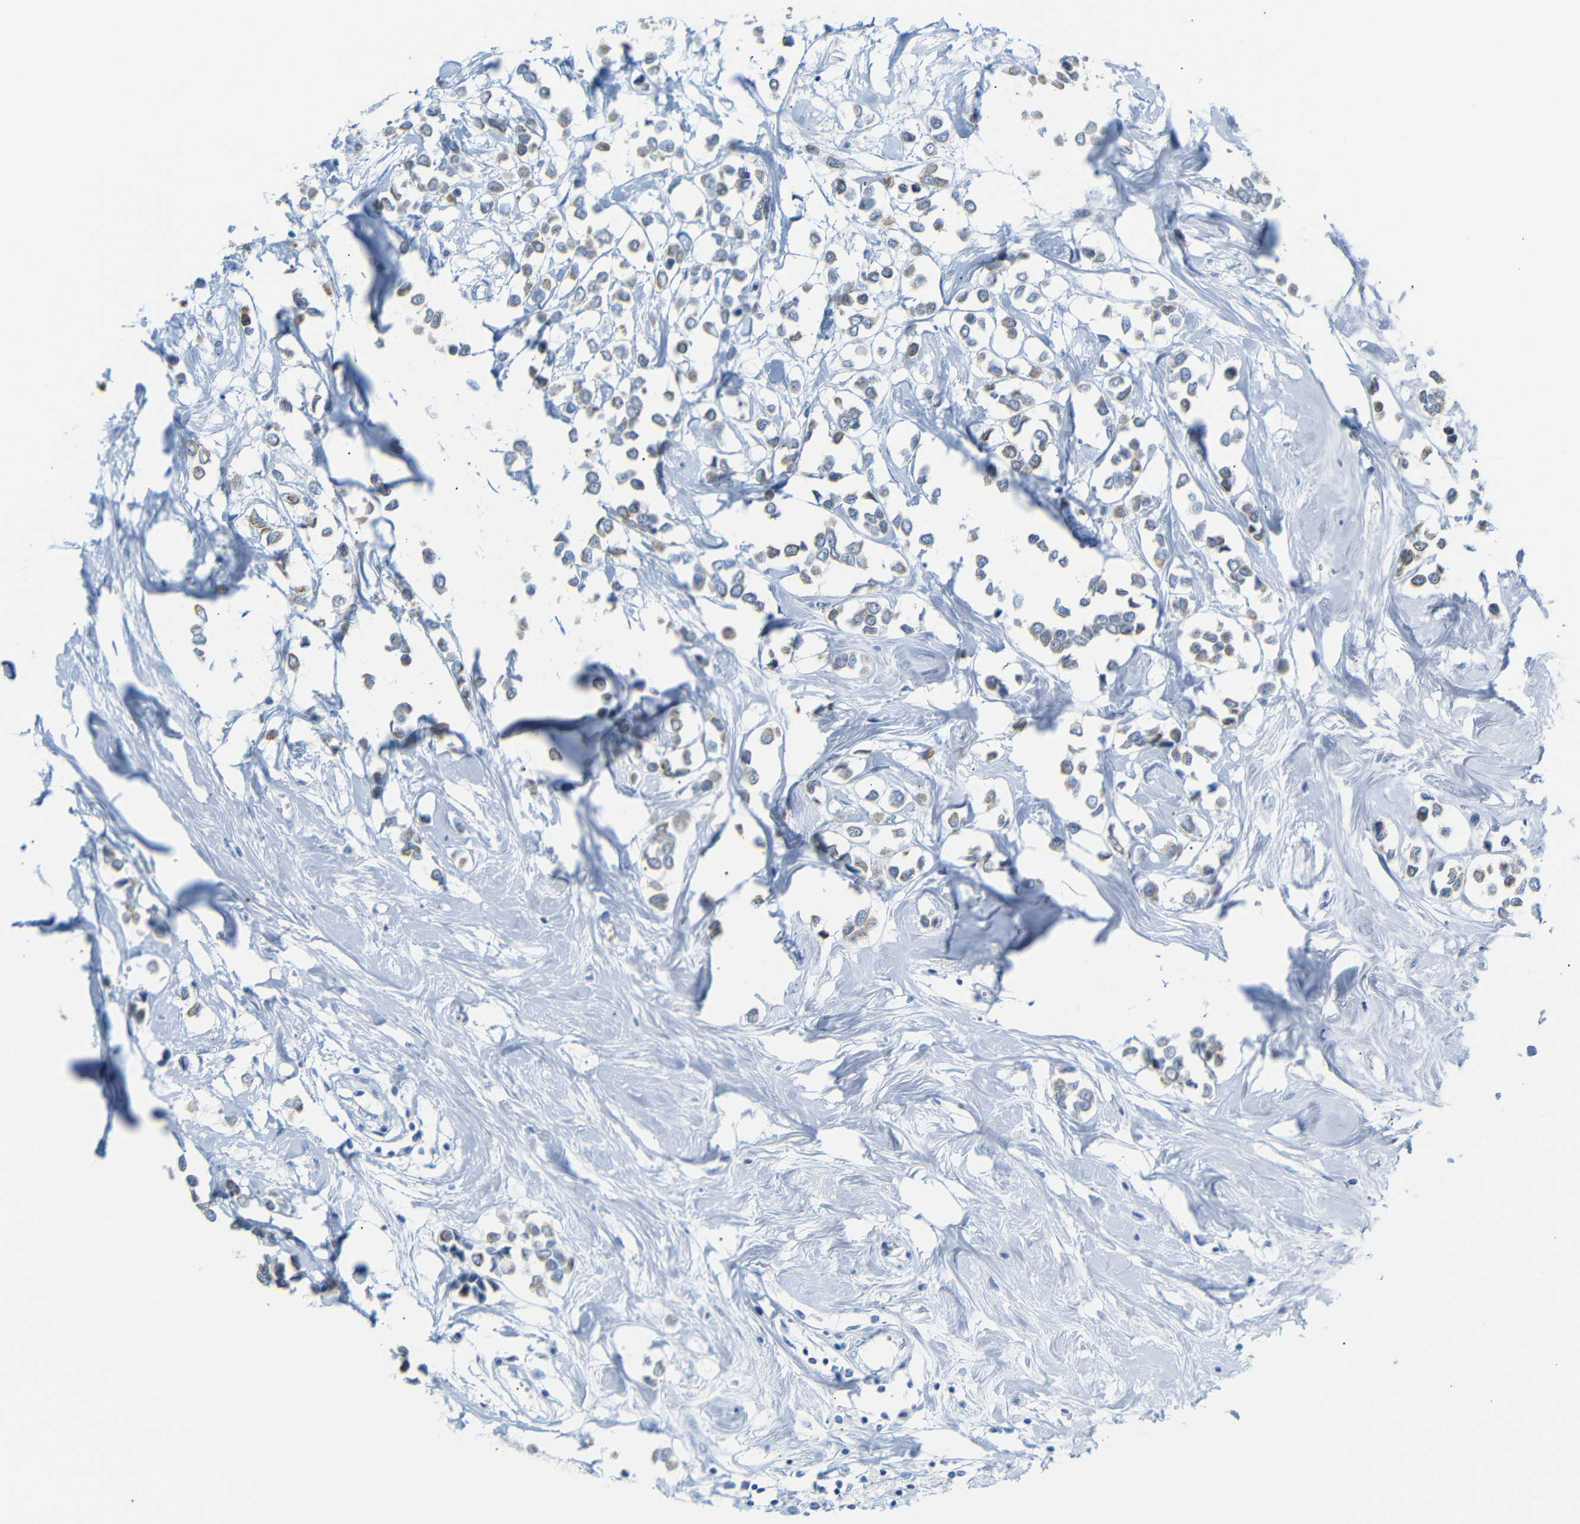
{"staining": {"intensity": "moderate", "quantity": ">75%", "location": "cytoplasmic/membranous"}, "tissue": "breast cancer", "cell_type": "Tumor cells", "image_type": "cancer", "snomed": [{"axis": "morphology", "description": "Lobular carcinoma"}, {"axis": "topography", "description": "Breast"}], "caption": "Lobular carcinoma (breast) stained for a protein displays moderate cytoplasmic/membranous positivity in tumor cells. The staining was performed using DAB (3,3'-diaminobenzidine) to visualize the protein expression in brown, while the nuclei were stained in blue with hematoxylin (Magnification: 20x).", "gene": "DYNAP", "patient": {"sex": "female", "age": 51}}